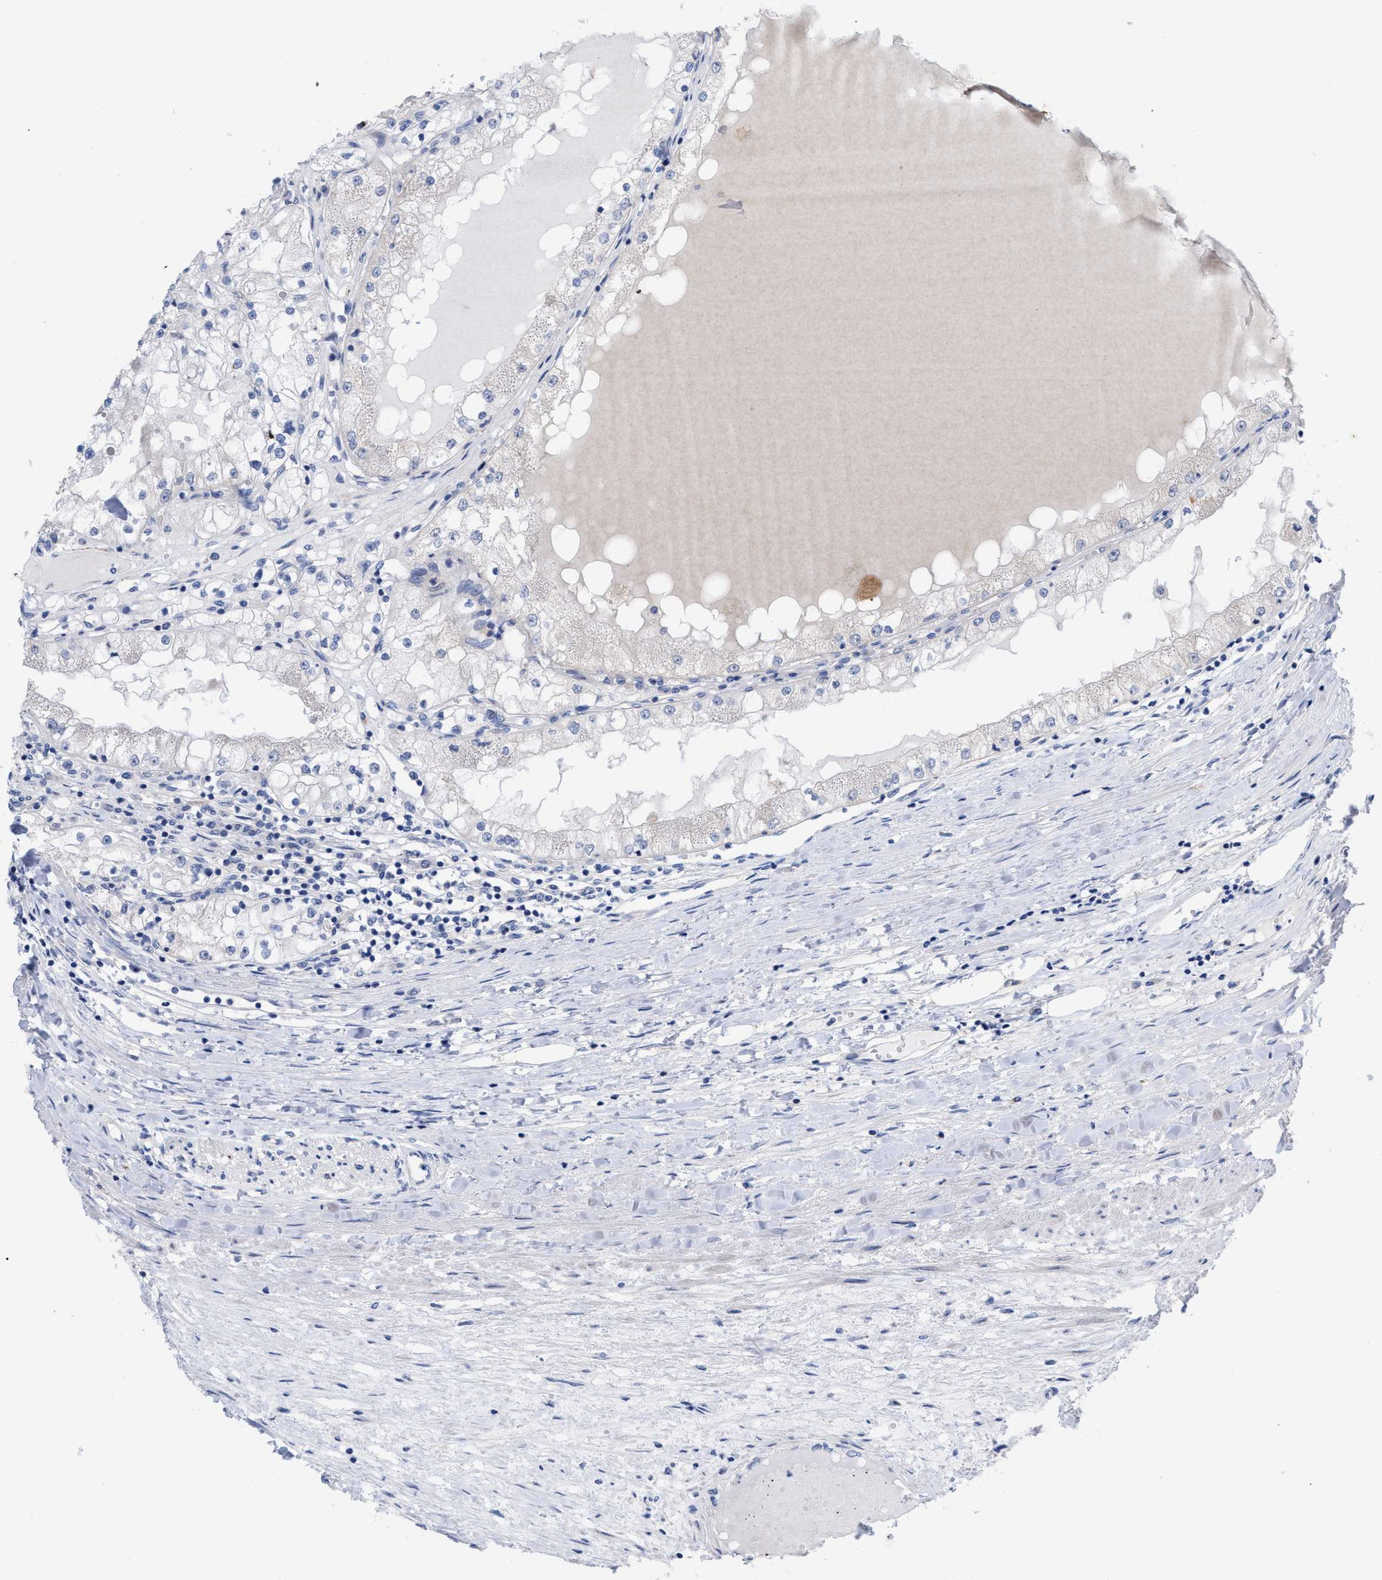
{"staining": {"intensity": "negative", "quantity": "none", "location": "none"}, "tissue": "renal cancer", "cell_type": "Tumor cells", "image_type": "cancer", "snomed": [{"axis": "morphology", "description": "Adenocarcinoma, NOS"}, {"axis": "topography", "description": "Kidney"}], "caption": "Tumor cells show no significant positivity in renal cancer (adenocarcinoma).", "gene": "VIP", "patient": {"sex": "male", "age": 68}}